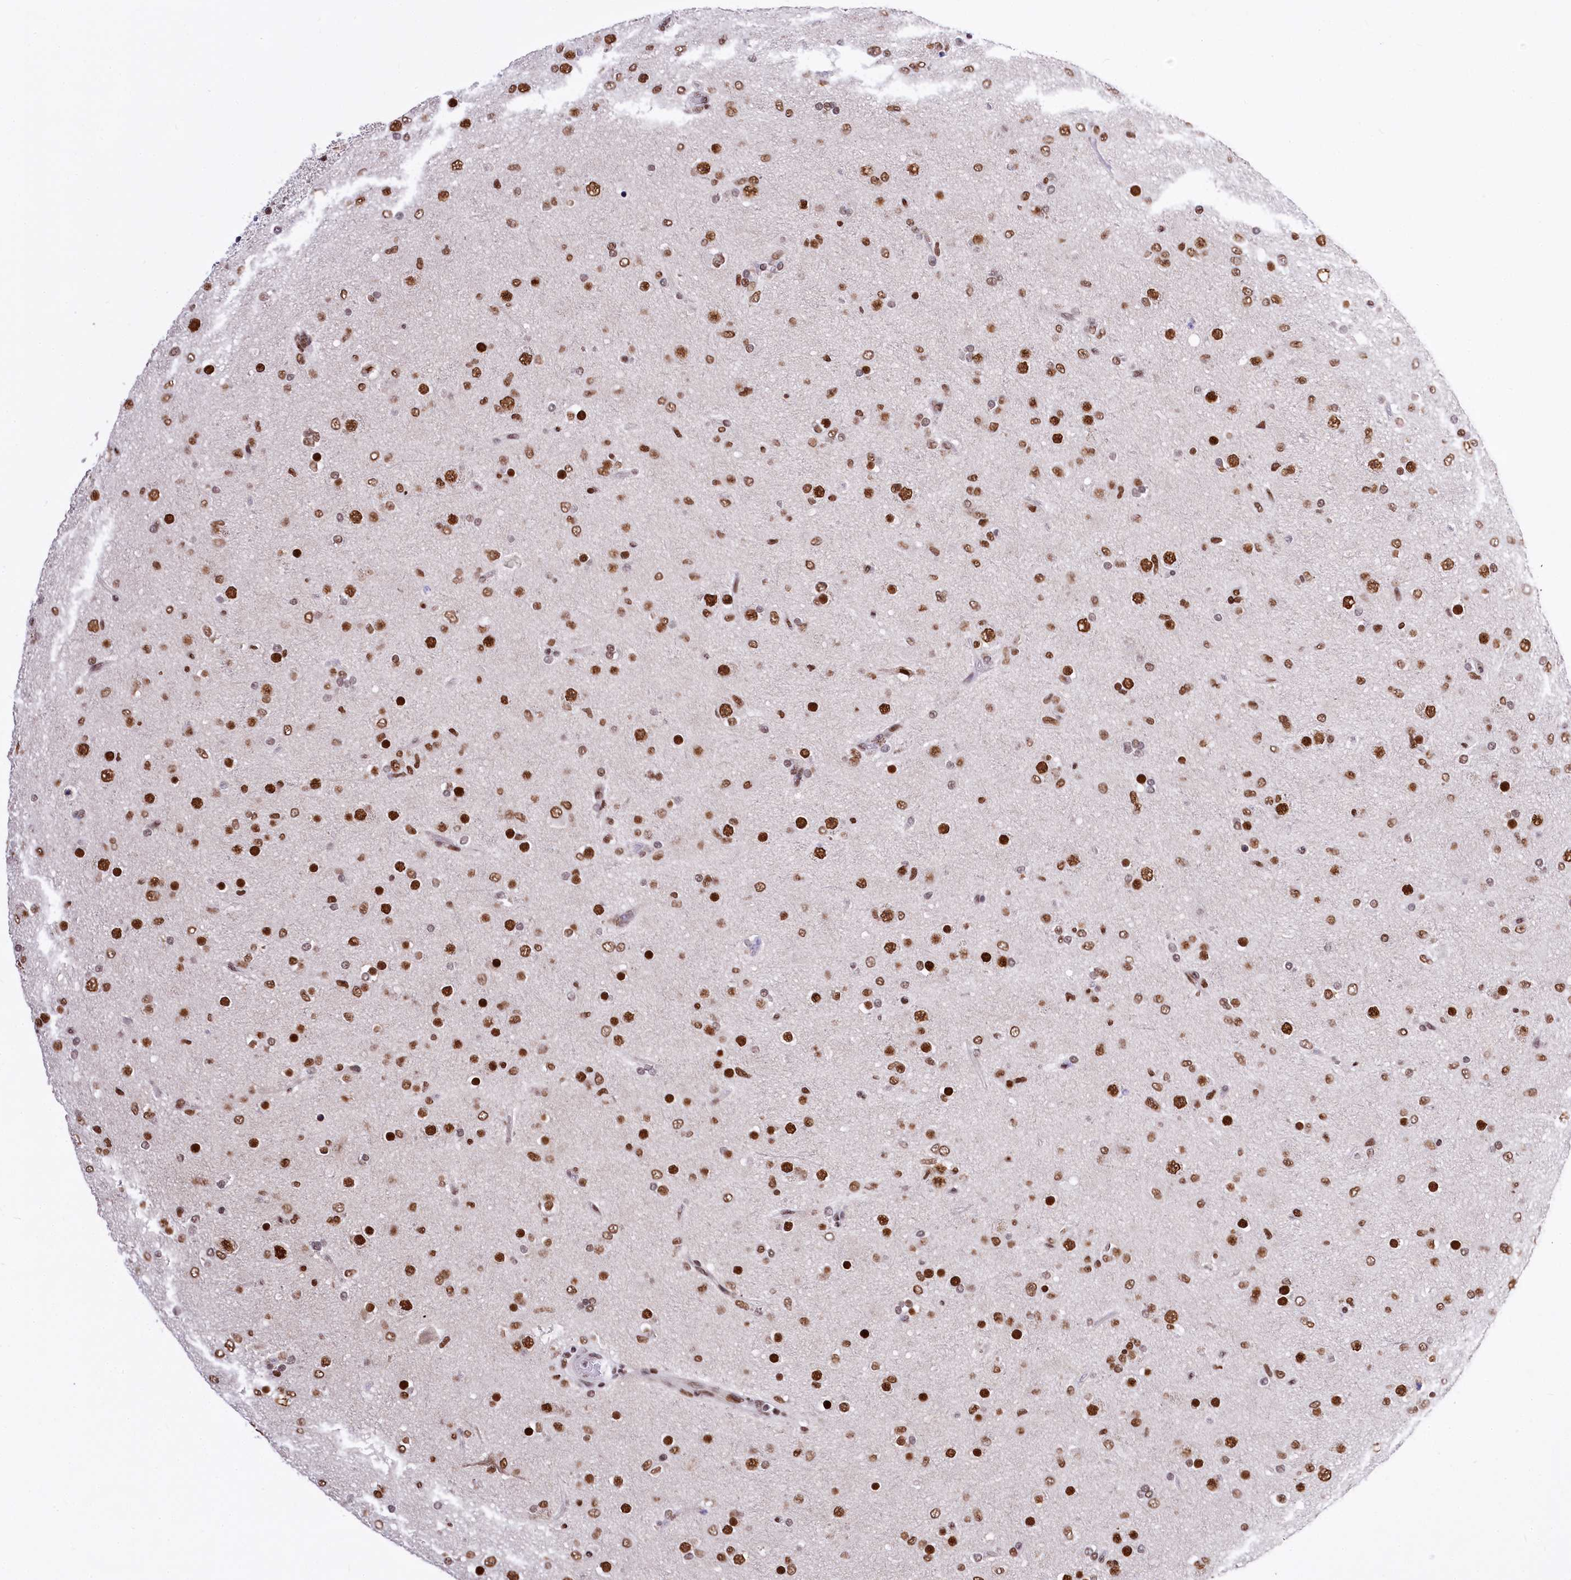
{"staining": {"intensity": "strong", "quantity": ">75%", "location": "nuclear"}, "tissue": "glioma", "cell_type": "Tumor cells", "image_type": "cancer", "snomed": [{"axis": "morphology", "description": "Glioma, malignant, Low grade"}, {"axis": "topography", "description": "Brain"}], "caption": "A photomicrograph showing strong nuclear expression in about >75% of tumor cells in glioma, as visualized by brown immunohistochemical staining.", "gene": "POU4F3", "patient": {"sex": "male", "age": 65}}